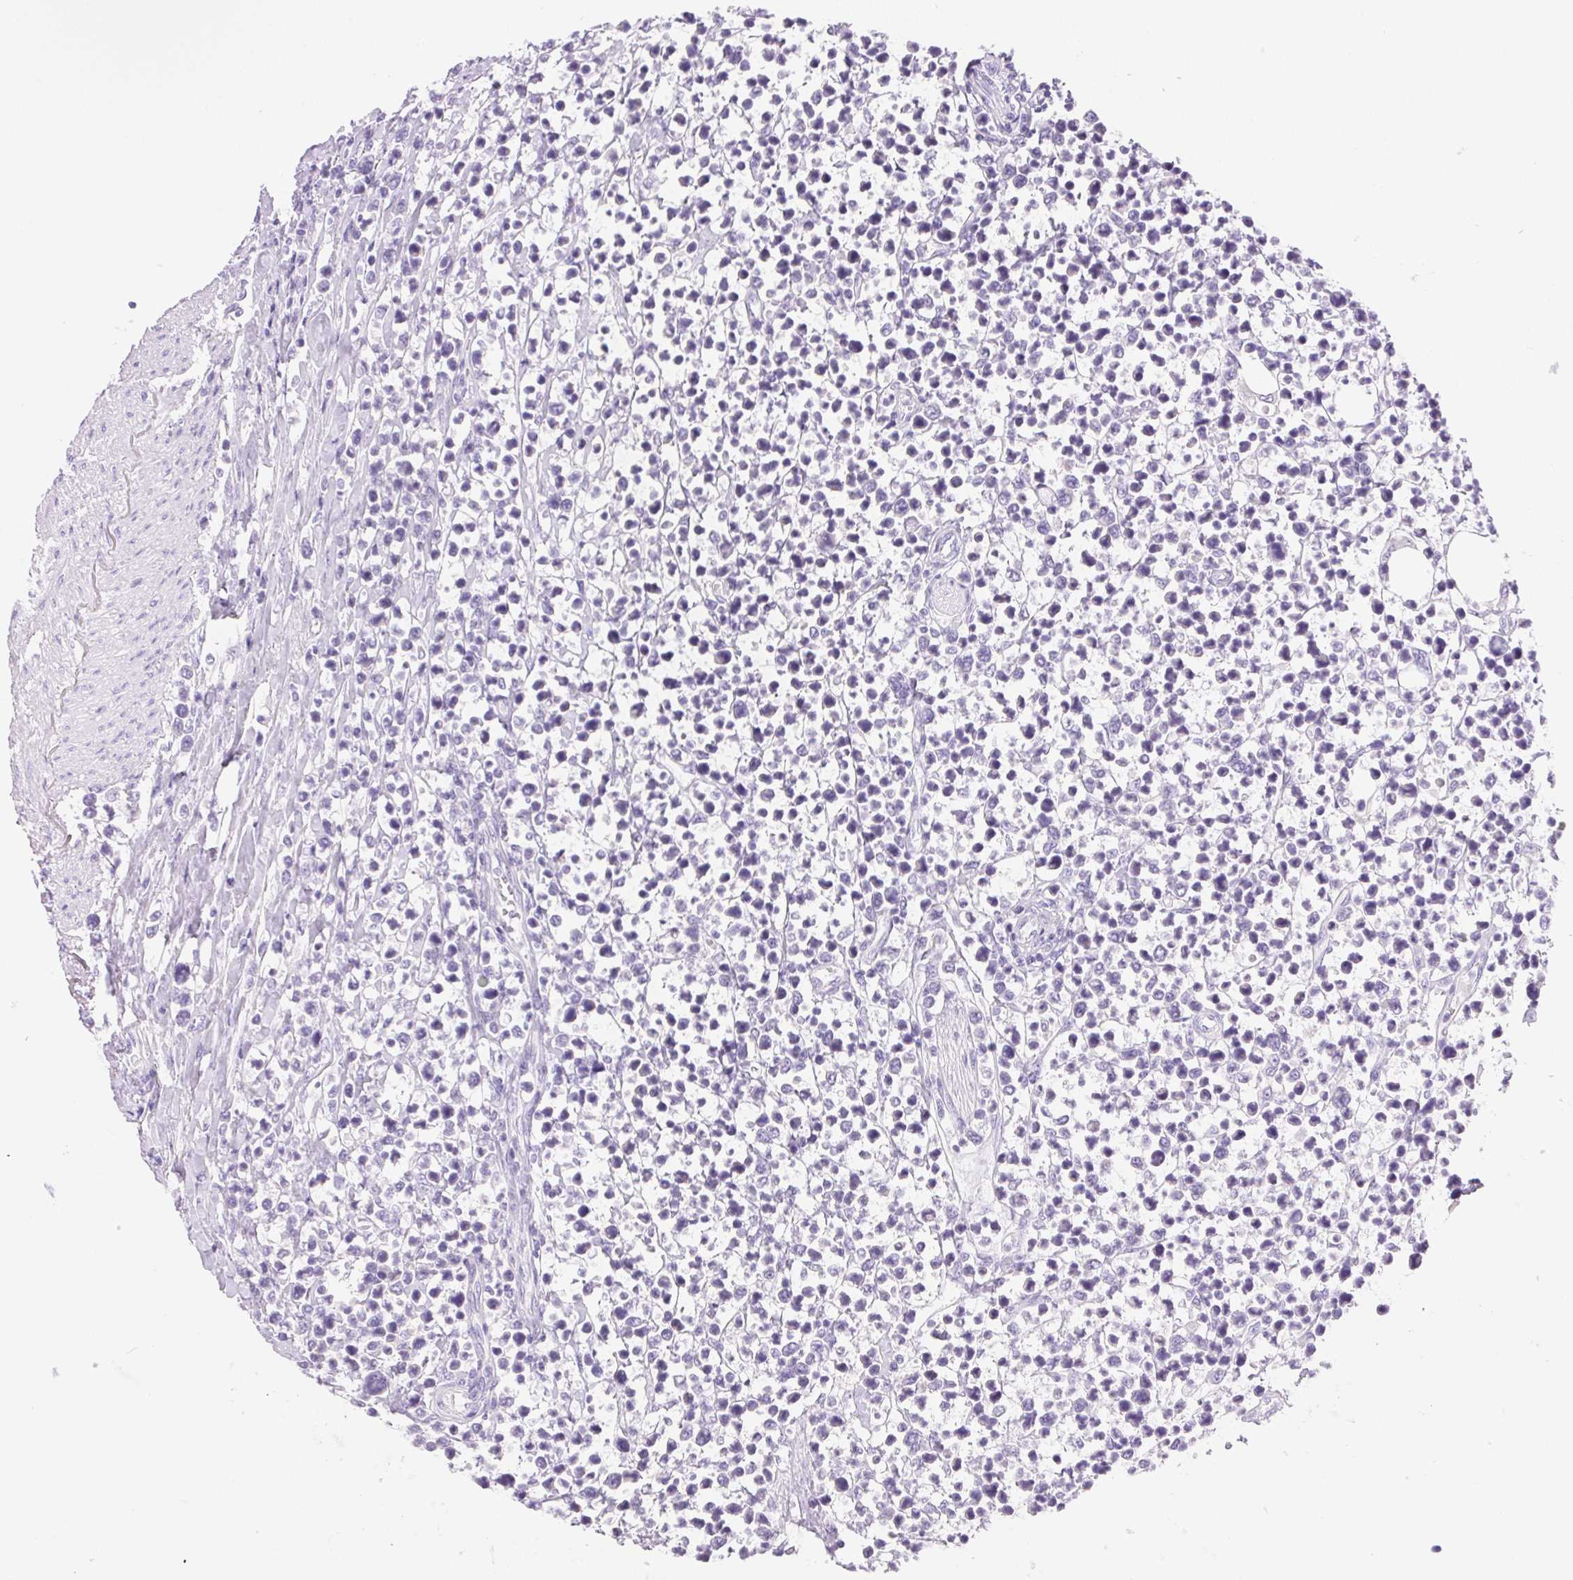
{"staining": {"intensity": "negative", "quantity": "none", "location": "none"}, "tissue": "lymphoma", "cell_type": "Tumor cells", "image_type": "cancer", "snomed": [{"axis": "morphology", "description": "Malignant lymphoma, non-Hodgkin's type, High grade"}, {"axis": "topography", "description": "Soft tissue"}], "caption": "Tumor cells are negative for protein expression in human malignant lymphoma, non-Hodgkin's type (high-grade).", "gene": "DHCR24", "patient": {"sex": "female", "age": 56}}